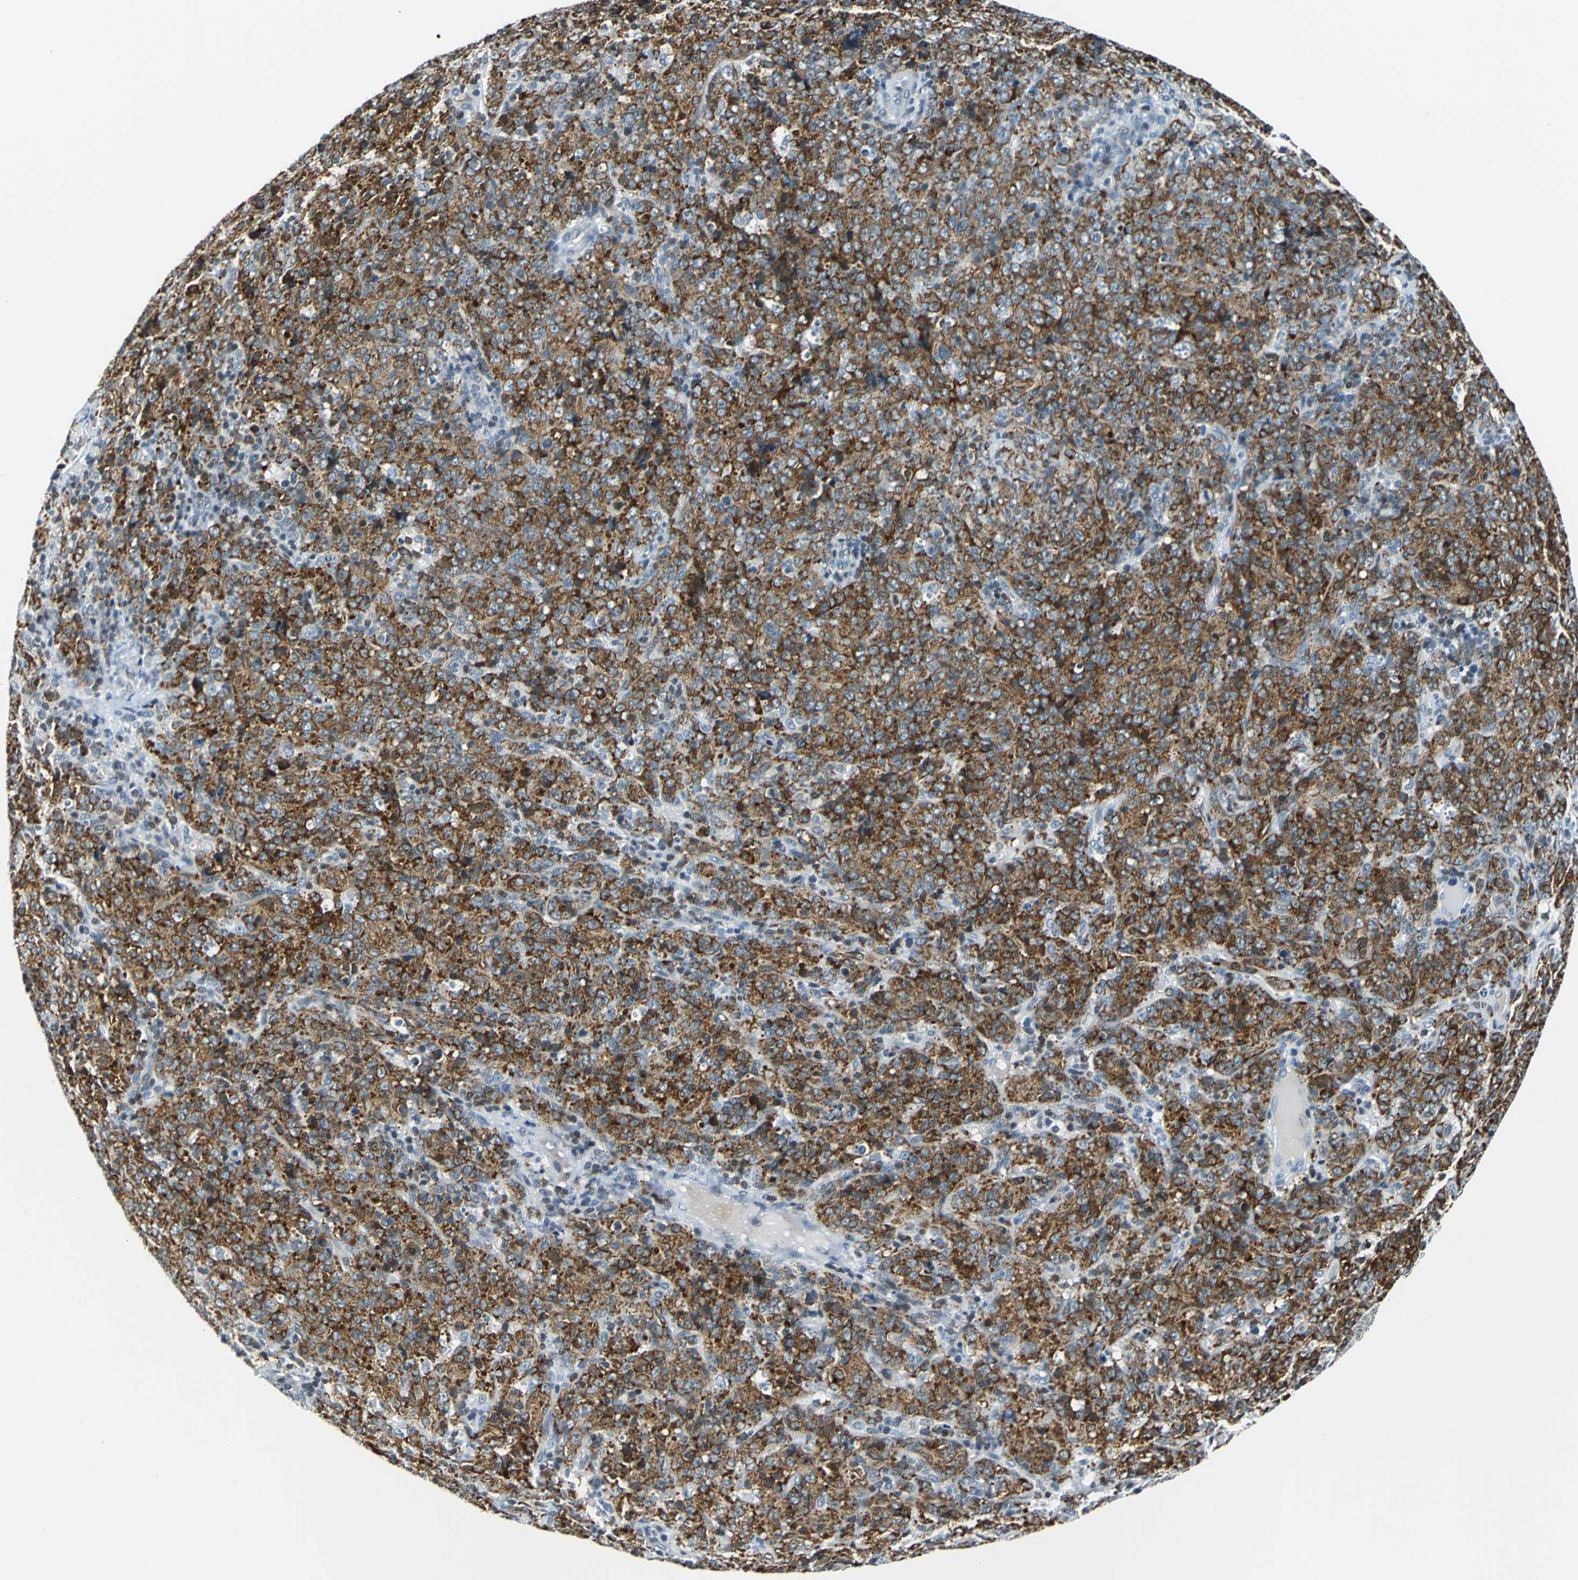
{"staining": {"intensity": "strong", "quantity": ">75%", "location": "cytoplasmic/membranous"}, "tissue": "lymphoma", "cell_type": "Tumor cells", "image_type": "cancer", "snomed": [{"axis": "morphology", "description": "Malignant lymphoma, non-Hodgkin's type, High grade"}, {"axis": "topography", "description": "Tonsil"}], "caption": "High-power microscopy captured an IHC image of lymphoma, revealing strong cytoplasmic/membranous staining in approximately >75% of tumor cells.", "gene": "HCFC2", "patient": {"sex": "female", "age": 36}}